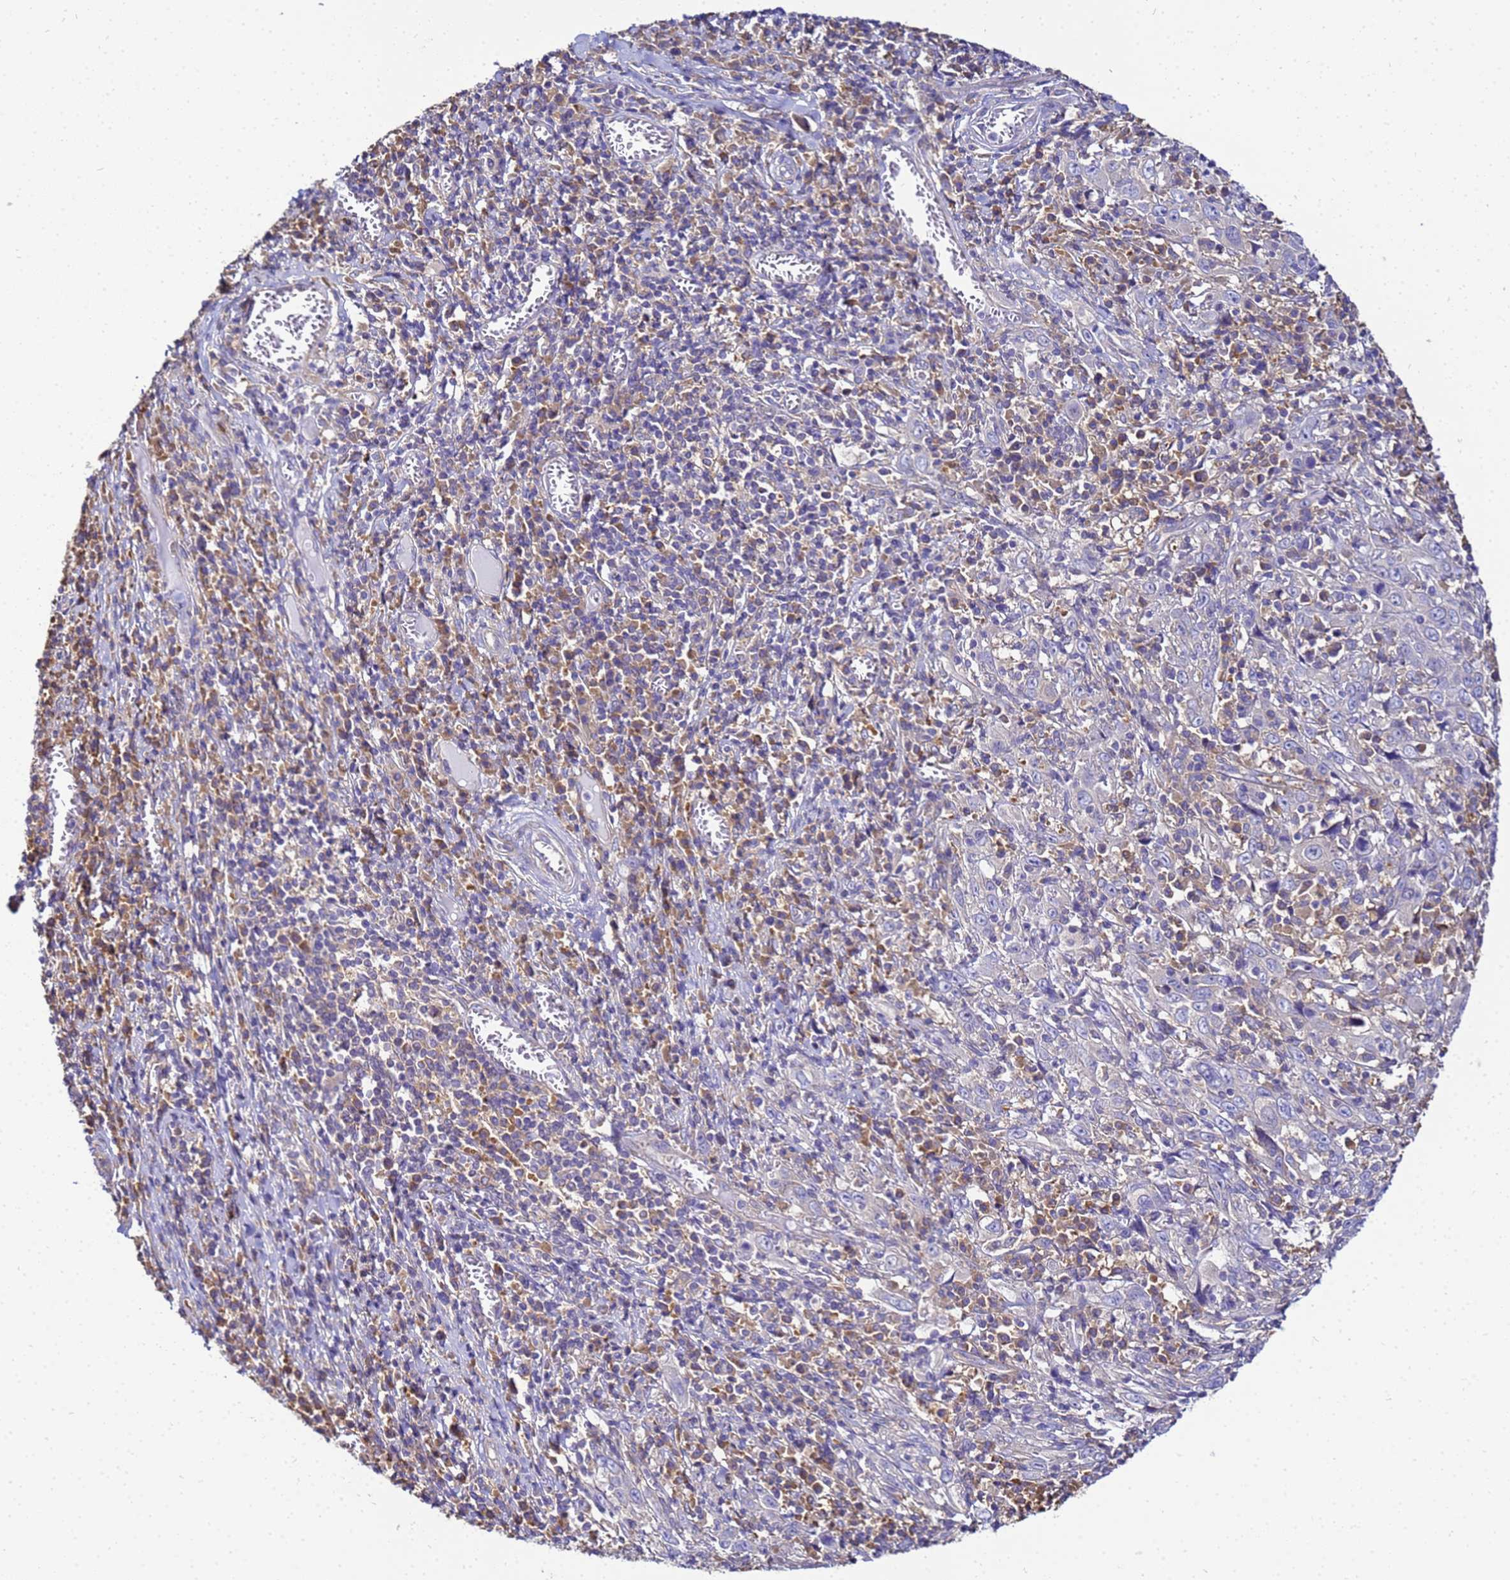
{"staining": {"intensity": "negative", "quantity": "none", "location": "none"}, "tissue": "cervical cancer", "cell_type": "Tumor cells", "image_type": "cancer", "snomed": [{"axis": "morphology", "description": "Squamous cell carcinoma, NOS"}, {"axis": "topography", "description": "Cervix"}], "caption": "DAB (3,3'-diaminobenzidine) immunohistochemical staining of human cervical cancer (squamous cell carcinoma) demonstrates no significant expression in tumor cells. (Brightfield microscopy of DAB immunohistochemistry at high magnification).", "gene": "NARS1", "patient": {"sex": "female", "age": 46}}